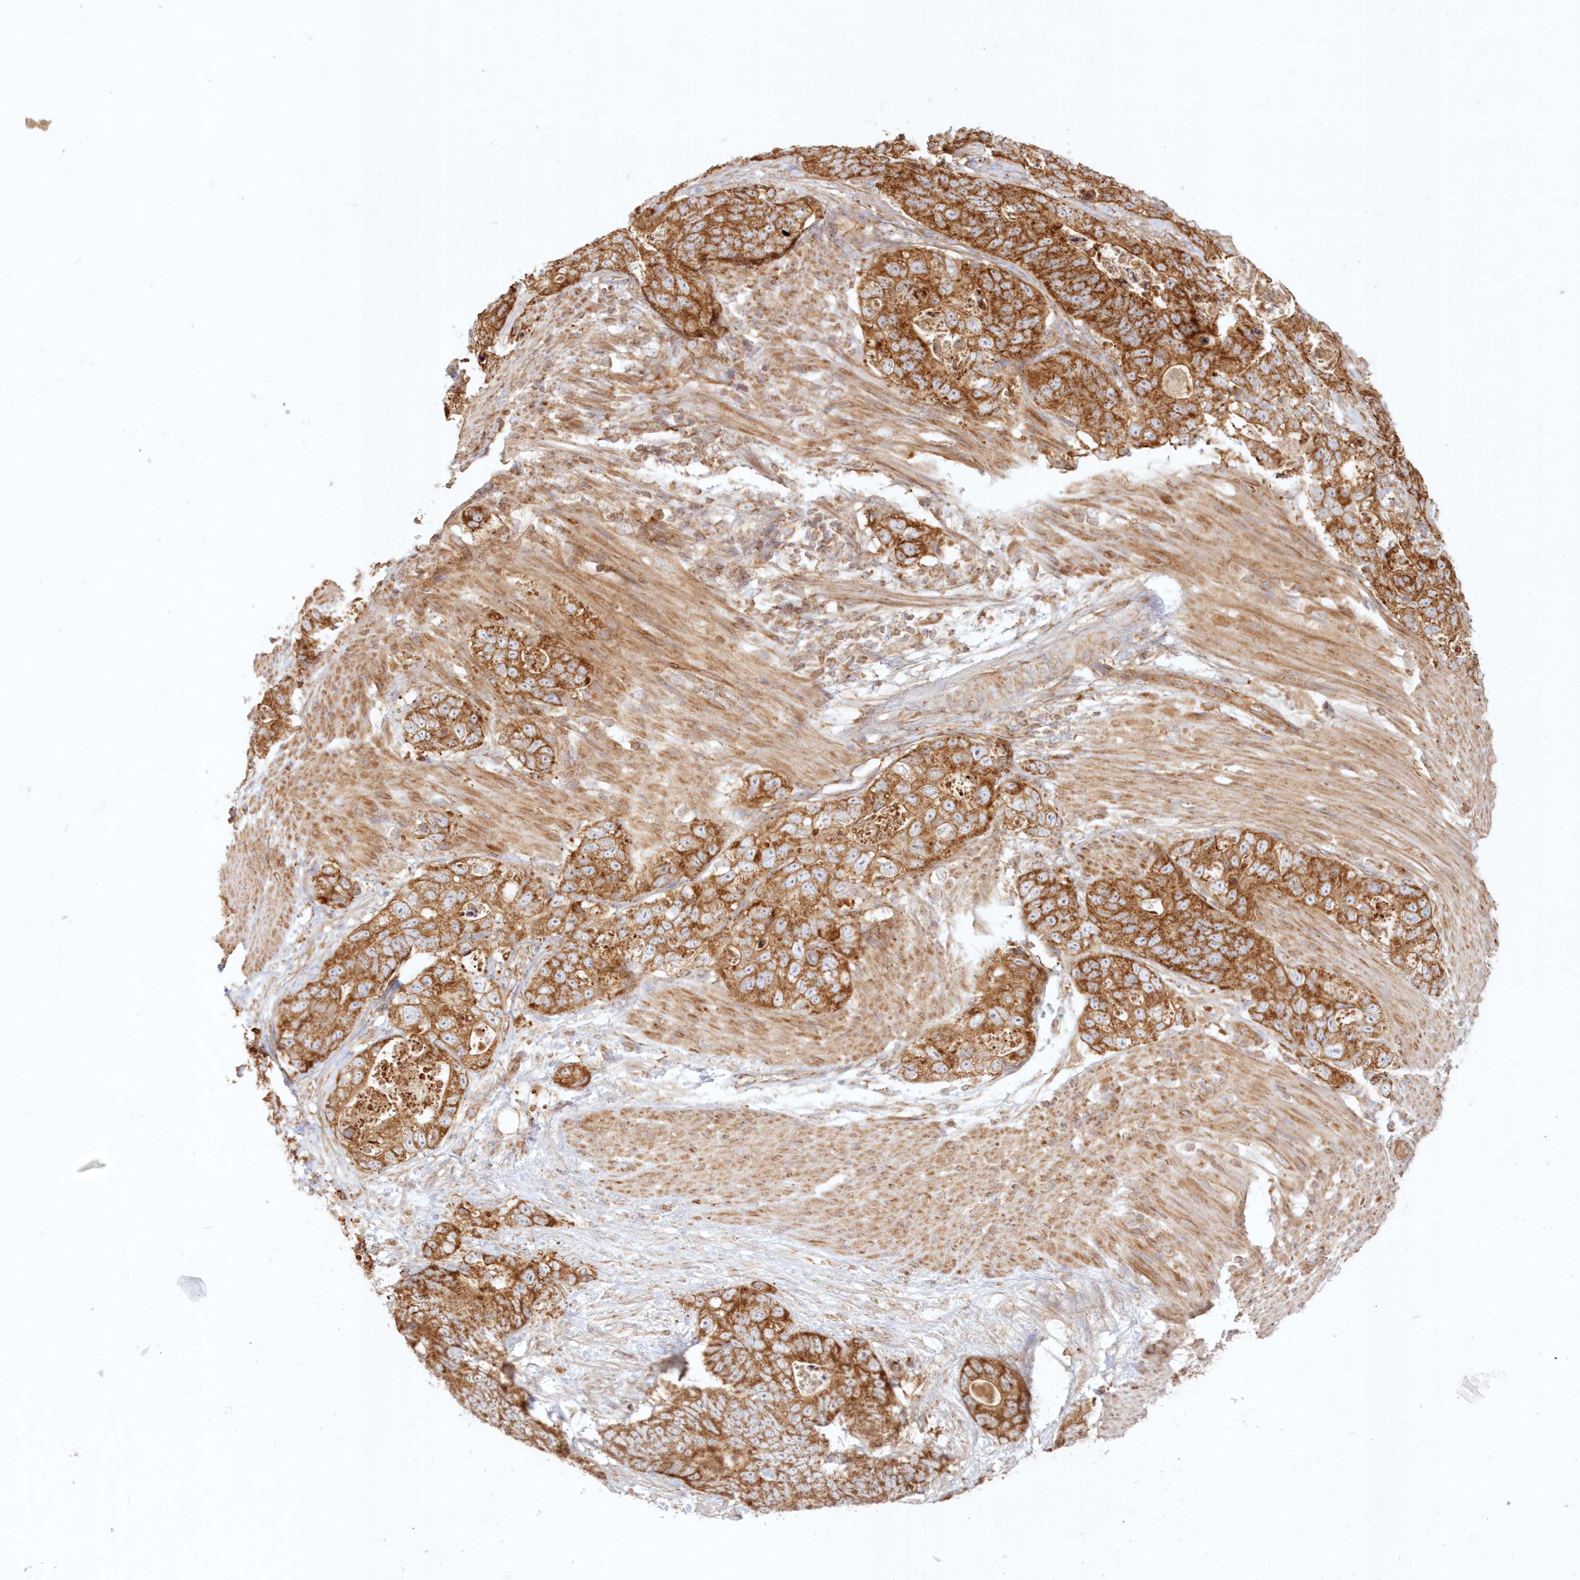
{"staining": {"intensity": "strong", "quantity": ">75%", "location": "cytoplasmic/membranous"}, "tissue": "stomach cancer", "cell_type": "Tumor cells", "image_type": "cancer", "snomed": [{"axis": "morphology", "description": "Normal tissue, NOS"}, {"axis": "morphology", "description": "Adenocarcinoma, NOS"}, {"axis": "topography", "description": "Stomach"}], "caption": "Immunohistochemistry (IHC) of human stomach cancer reveals high levels of strong cytoplasmic/membranous positivity in approximately >75% of tumor cells.", "gene": "KIAA0232", "patient": {"sex": "female", "age": 89}}